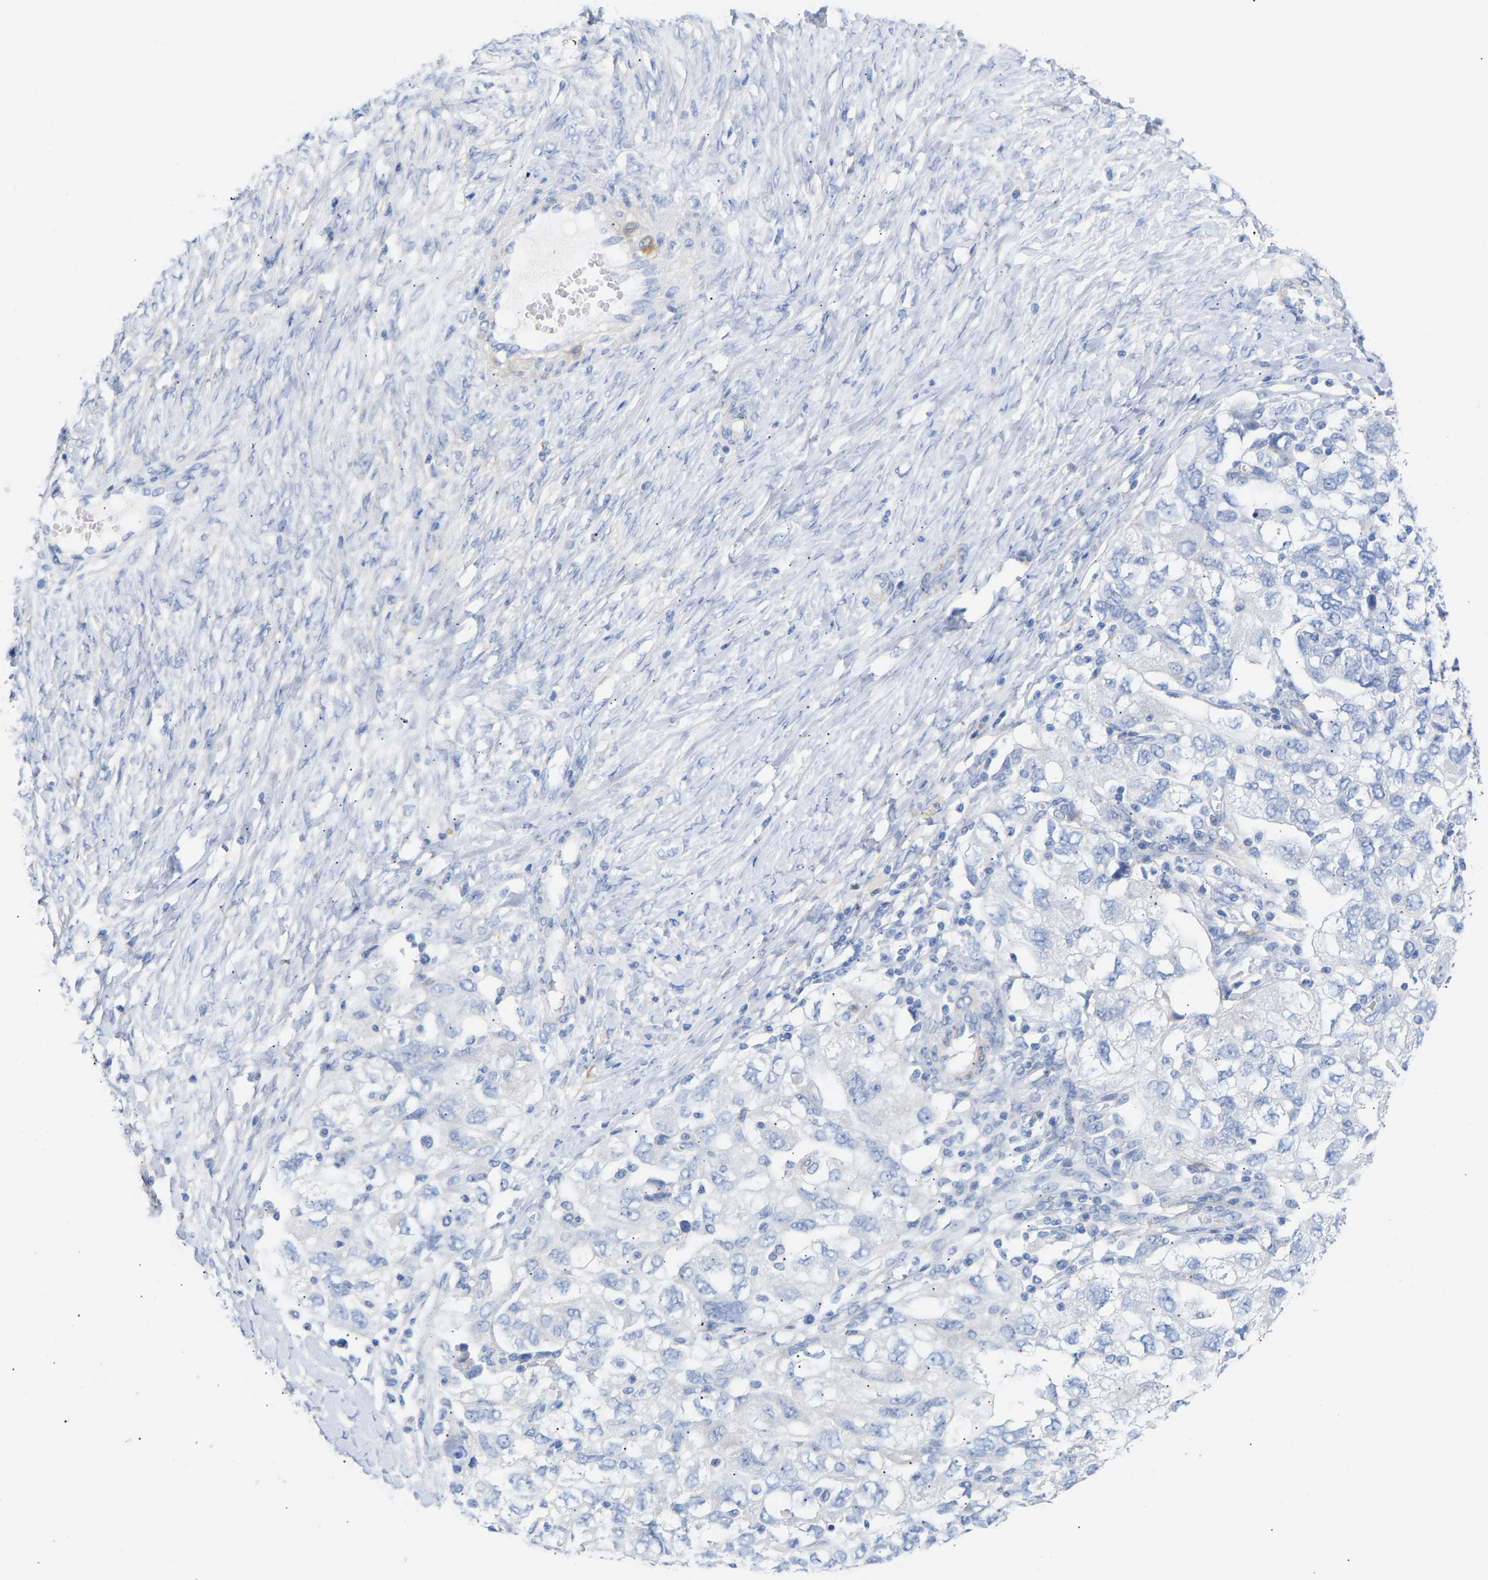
{"staining": {"intensity": "negative", "quantity": "none", "location": "none"}, "tissue": "ovarian cancer", "cell_type": "Tumor cells", "image_type": "cancer", "snomed": [{"axis": "morphology", "description": "Carcinoma, NOS"}, {"axis": "morphology", "description": "Cystadenocarcinoma, serous, NOS"}, {"axis": "topography", "description": "Ovary"}], "caption": "Immunohistochemical staining of ovarian serous cystadenocarcinoma displays no significant expression in tumor cells.", "gene": "AMPH", "patient": {"sex": "female", "age": 69}}